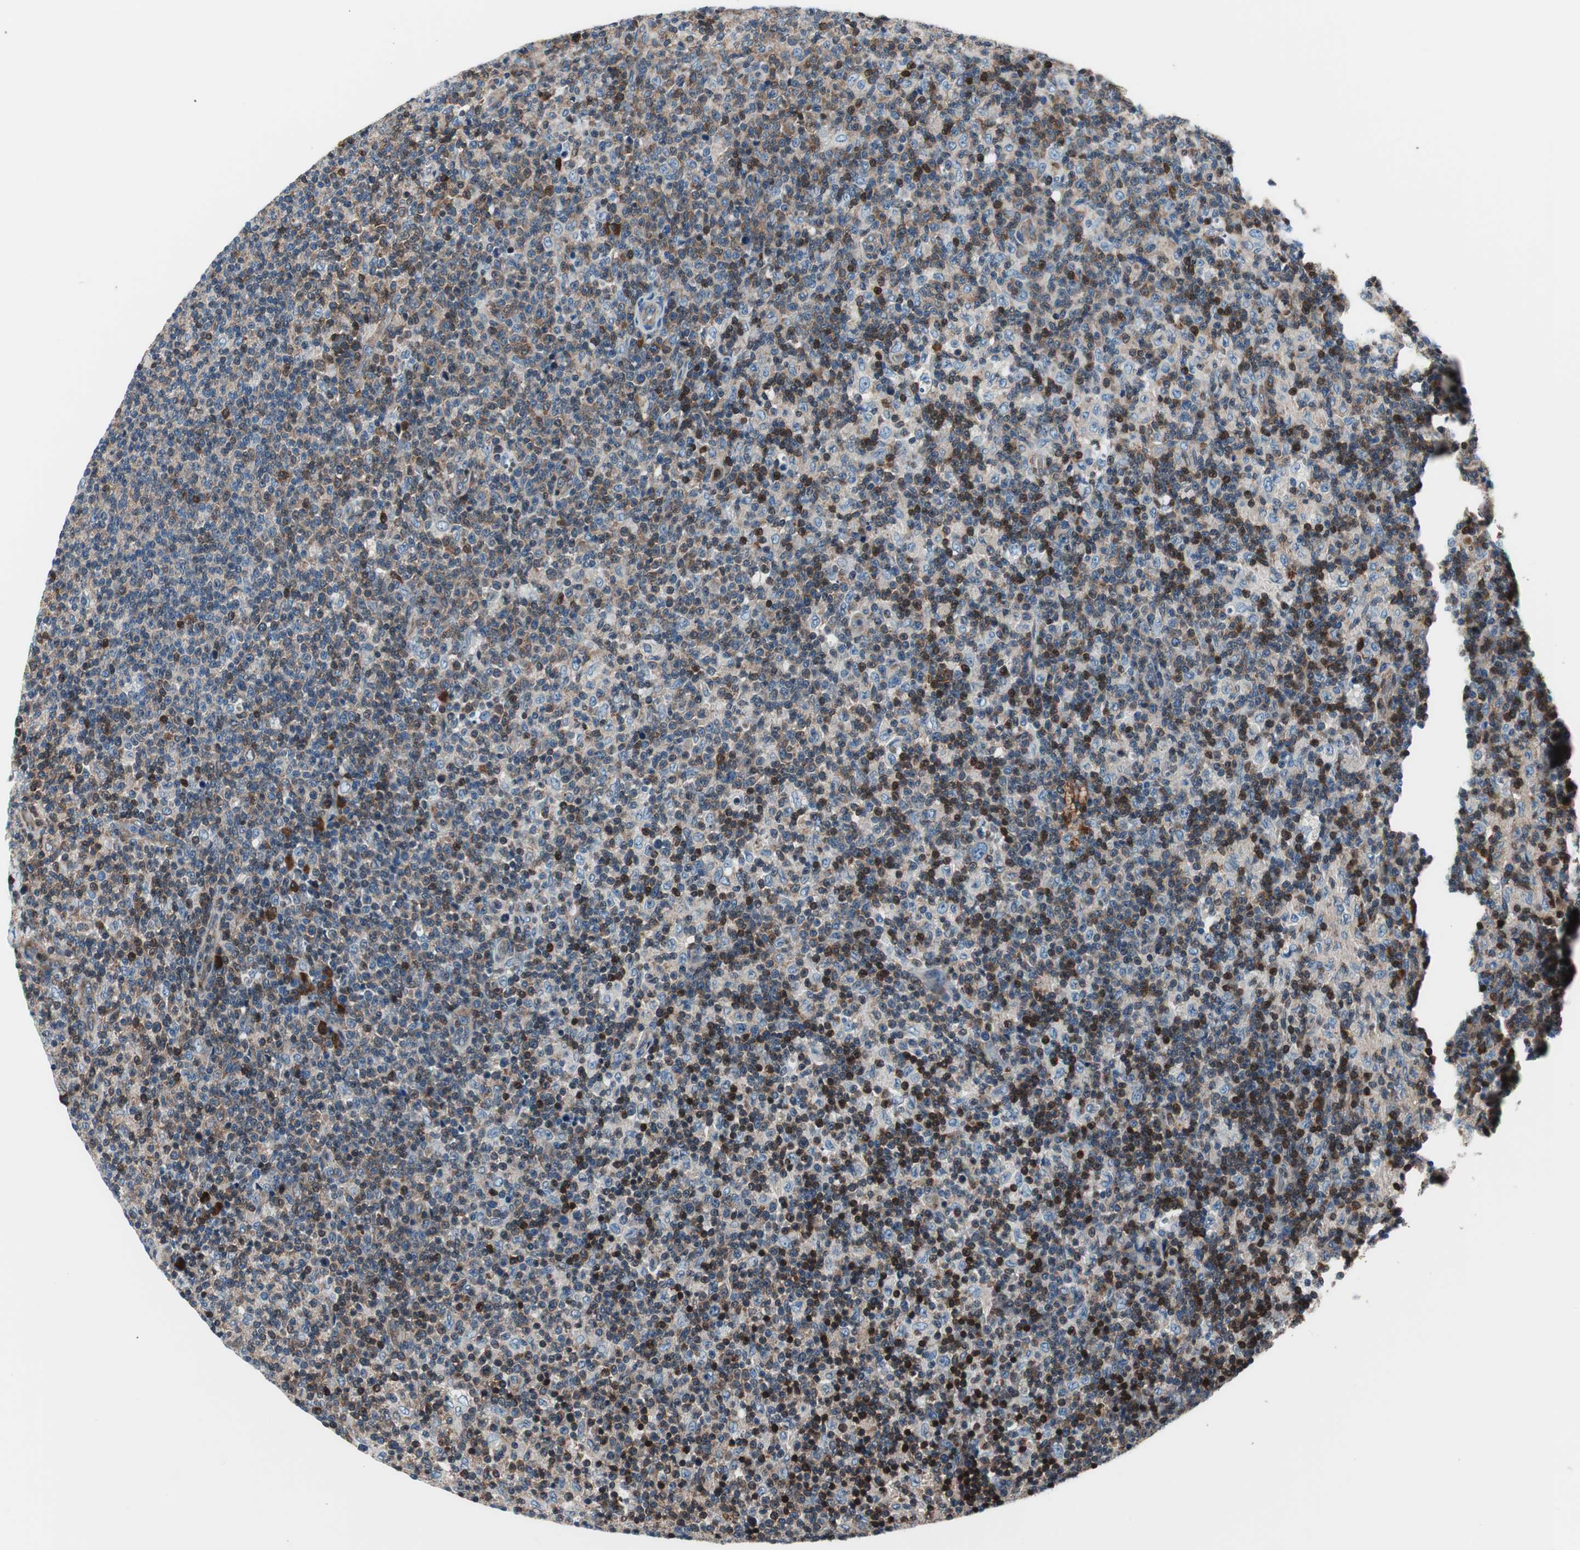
{"staining": {"intensity": "moderate", "quantity": "<25%", "location": "cytoplasmic/membranous,nuclear"}, "tissue": "lymph node", "cell_type": "Germinal center cells", "image_type": "normal", "snomed": [{"axis": "morphology", "description": "Normal tissue, NOS"}, {"axis": "morphology", "description": "Inflammation, NOS"}, {"axis": "topography", "description": "Lymph node"}], "caption": "IHC micrograph of normal lymph node: human lymph node stained using immunohistochemistry displays low levels of moderate protein expression localized specifically in the cytoplasmic/membranous,nuclear of germinal center cells, appearing as a cytoplasmic/membranous,nuclear brown color.", "gene": "PRDX2", "patient": {"sex": "male", "age": 55}}